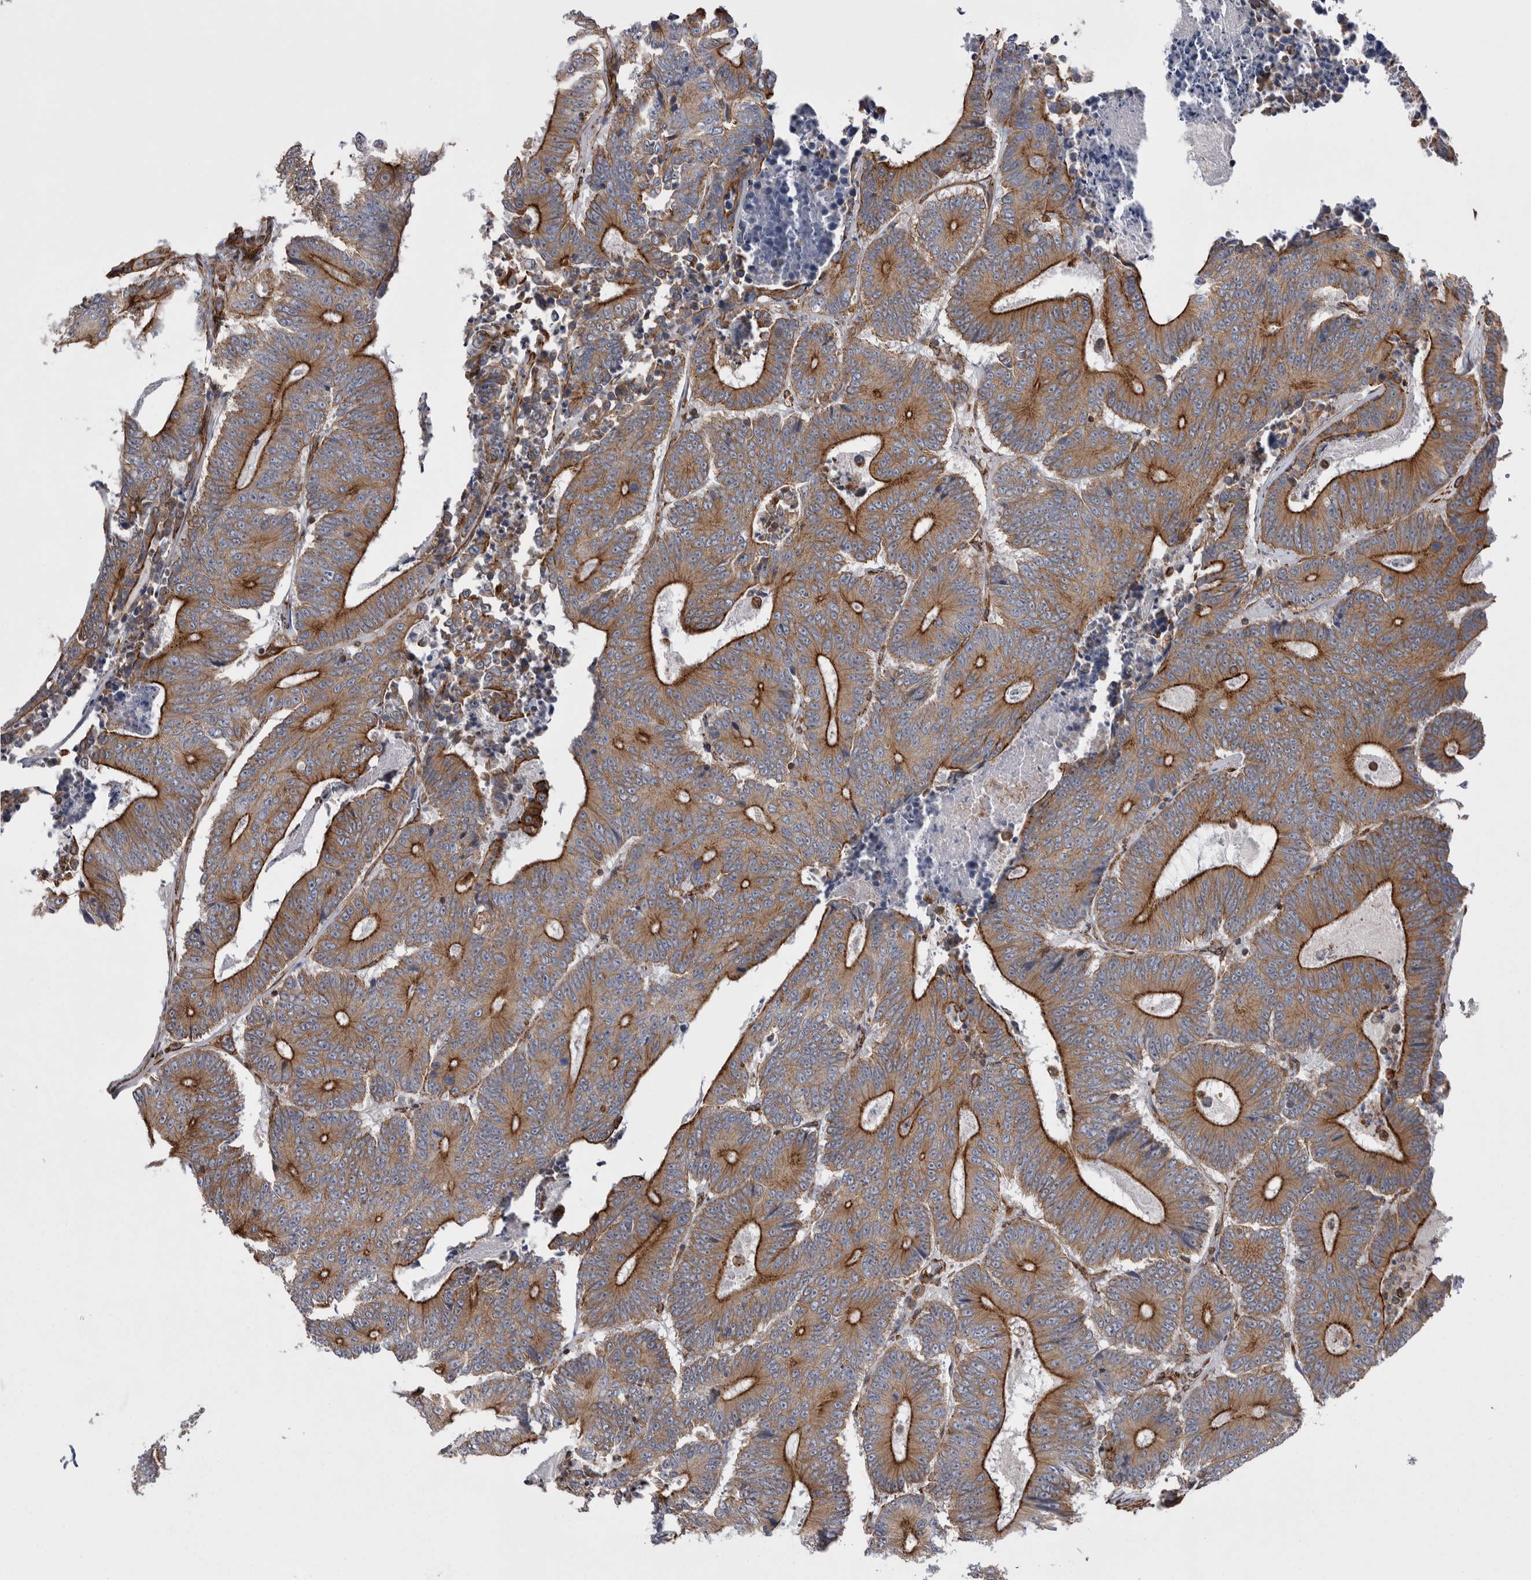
{"staining": {"intensity": "strong", "quantity": ">75%", "location": "cytoplasmic/membranous"}, "tissue": "colorectal cancer", "cell_type": "Tumor cells", "image_type": "cancer", "snomed": [{"axis": "morphology", "description": "Adenocarcinoma, NOS"}, {"axis": "topography", "description": "Colon"}], "caption": "This is an image of immunohistochemistry (IHC) staining of colorectal cancer, which shows strong expression in the cytoplasmic/membranous of tumor cells.", "gene": "KIF12", "patient": {"sex": "male", "age": 83}}